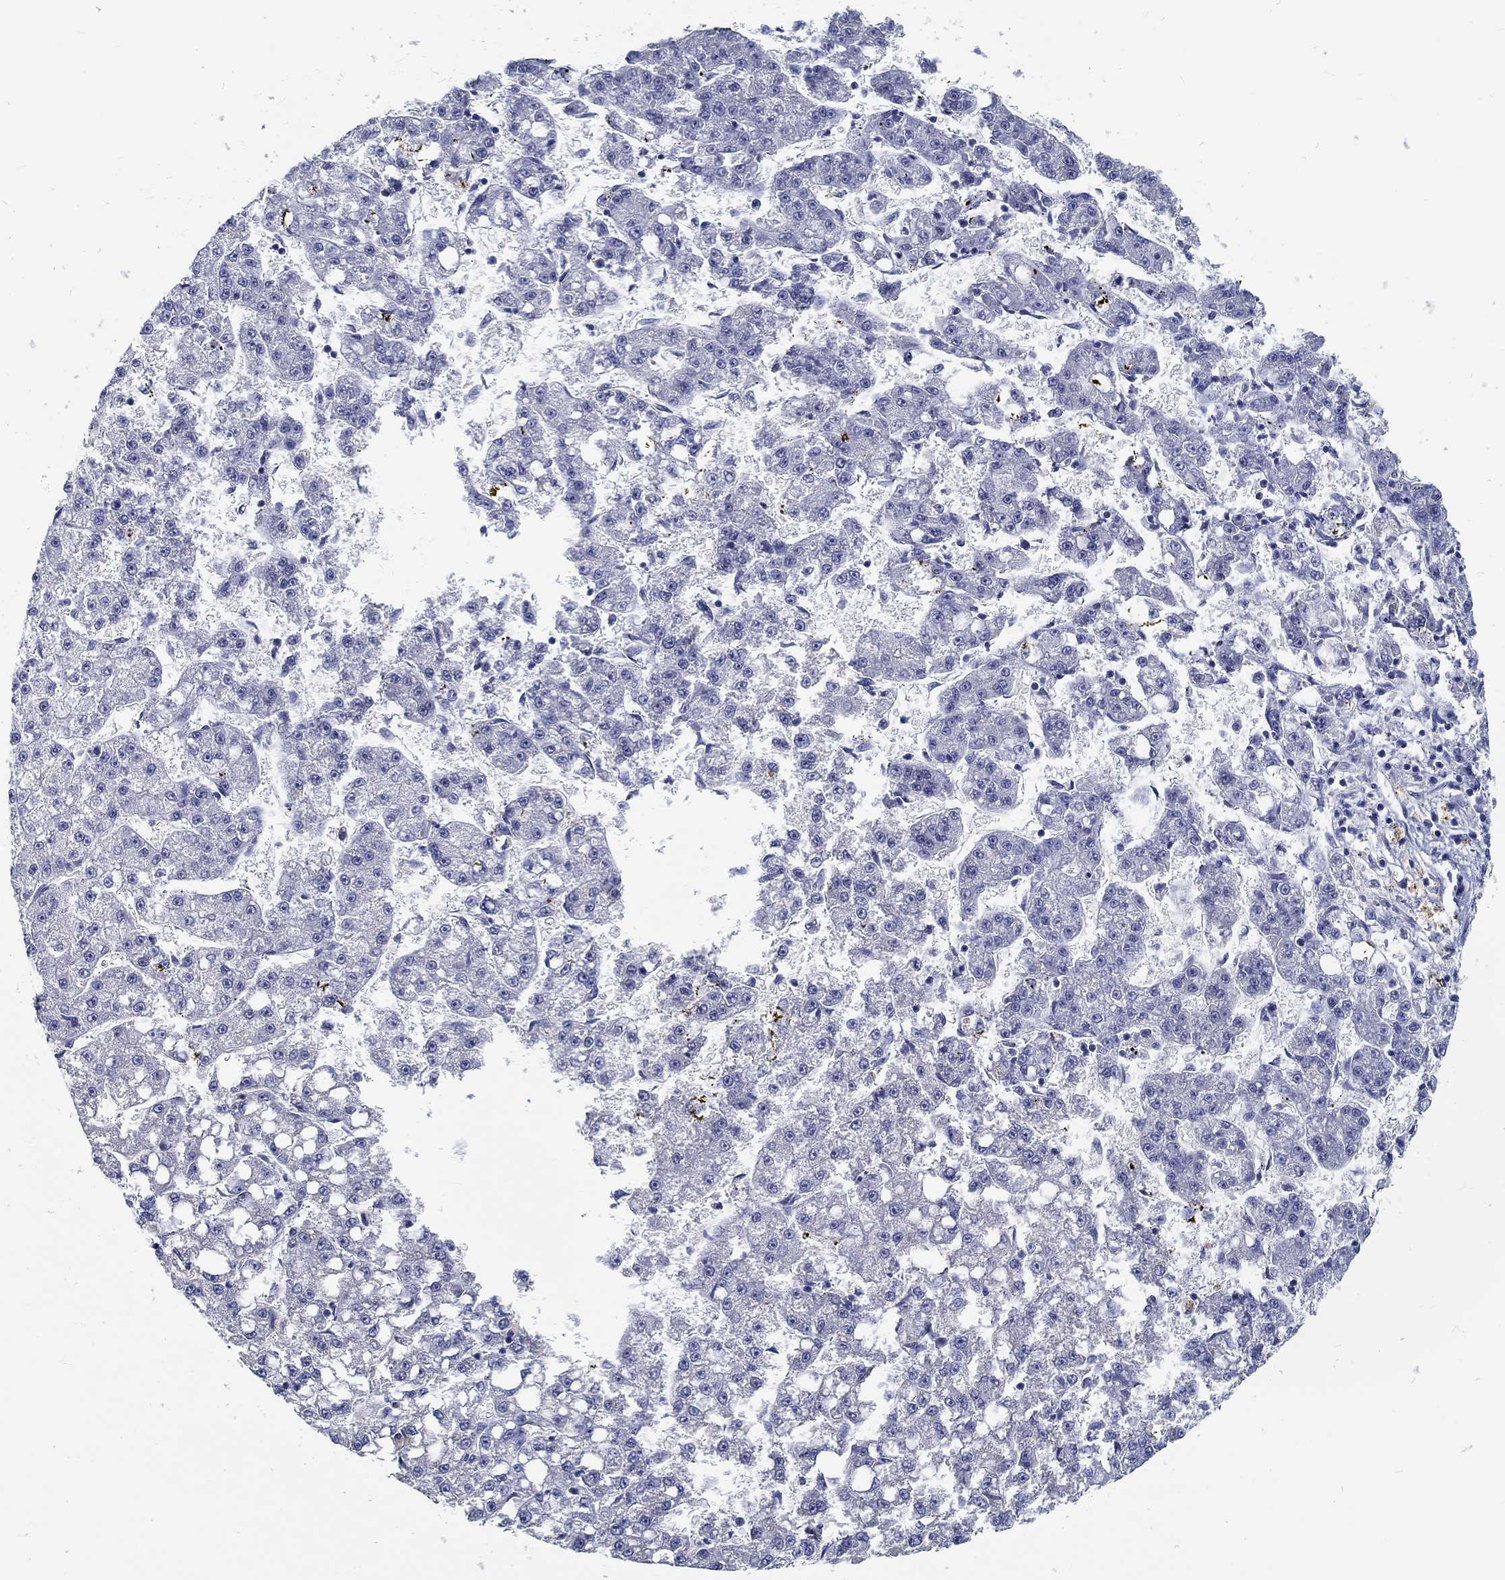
{"staining": {"intensity": "negative", "quantity": "none", "location": "none"}, "tissue": "liver cancer", "cell_type": "Tumor cells", "image_type": "cancer", "snomed": [{"axis": "morphology", "description": "Carcinoma, Hepatocellular, NOS"}, {"axis": "topography", "description": "Liver"}], "caption": "Immunohistochemical staining of human liver hepatocellular carcinoma displays no significant staining in tumor cells.", "gene": "MYBPC1", "patient": {"sex": "female", "age": 65}}